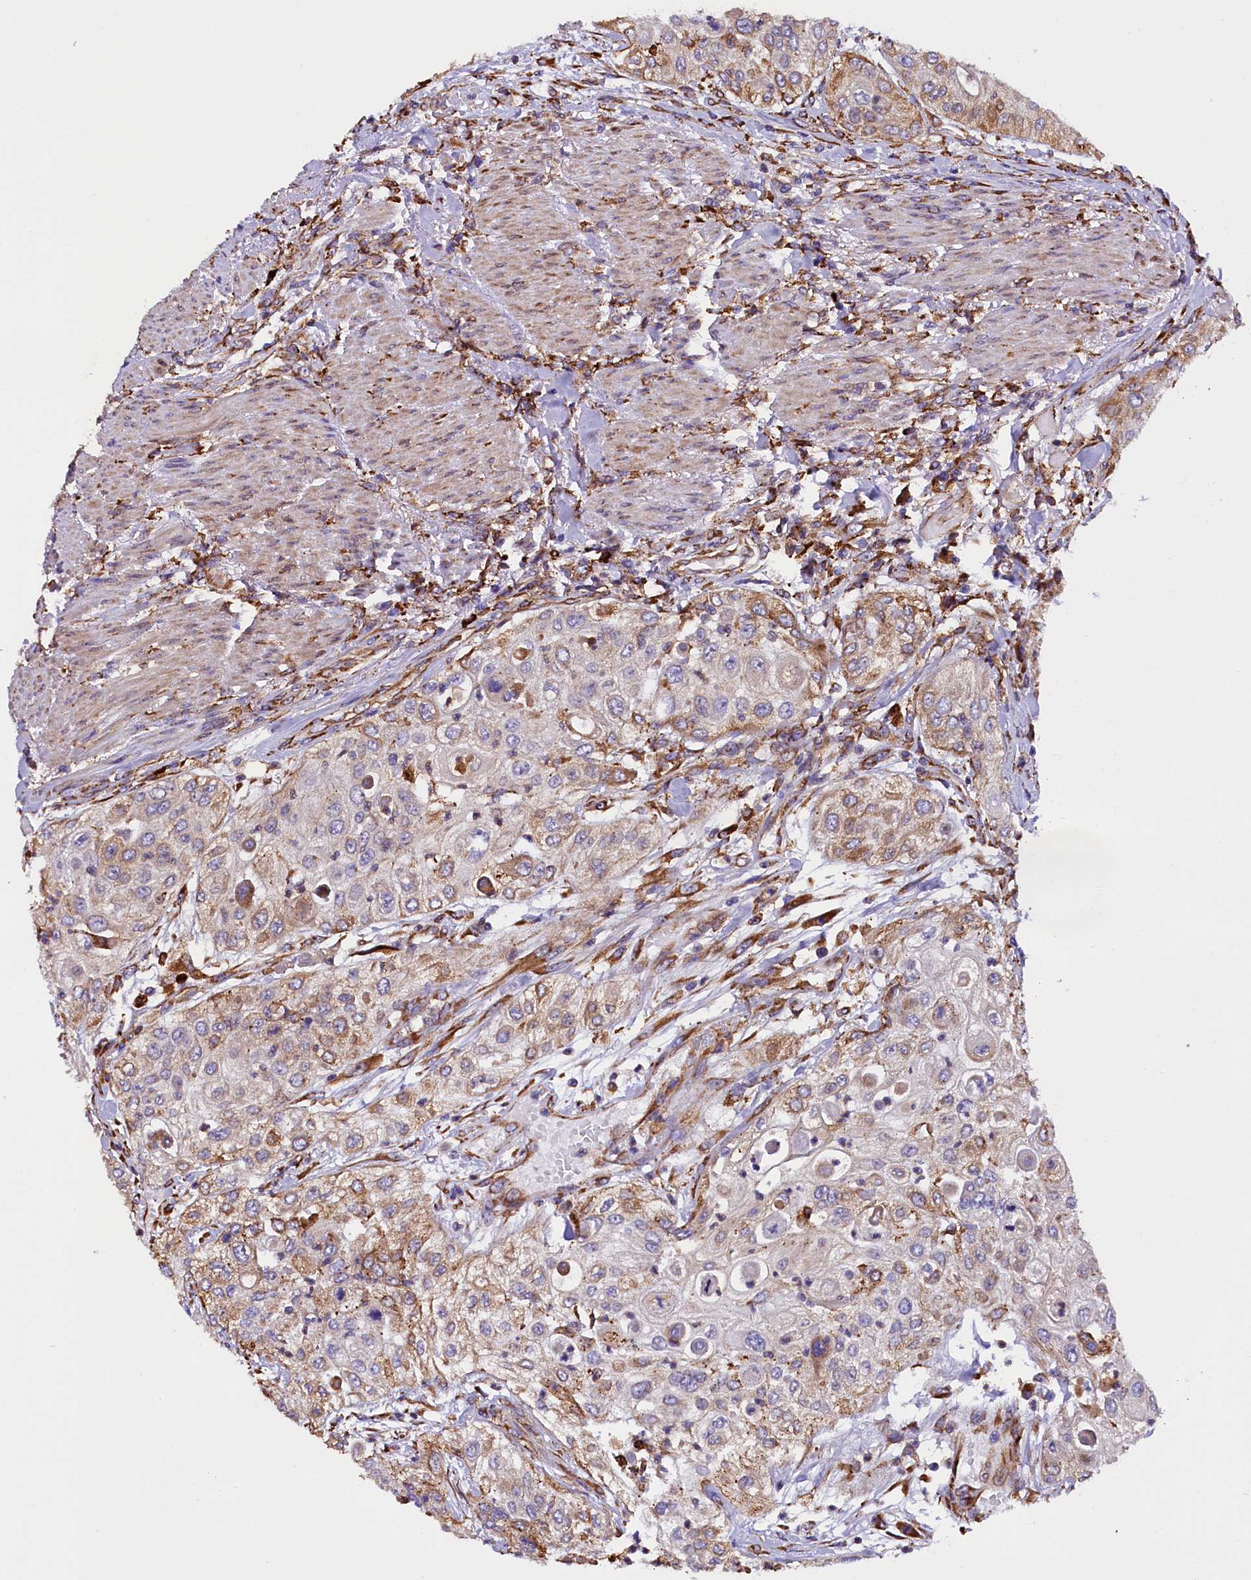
{"staining": {"intensity": "moderate", "quantity": "25%-75%", "location": "cytoplasmic/membranous"}, "tissue": "urothelial cancer", "cell_type": "Tumor cells", "image_type": "cancer", "snomed": [{"axis": "morphology", "description": "Urothelial carcinoma, High grade"}, {"axis": "topography", "description": "Urinary bladder"}], "caption": "Moderate cytoplasmic/membranous expression for a protein is seen in about 25%-75% of tumor cells of high-grade urothelial carcinoma using immunohistochemistry.", "gene": "CAPS2", "patient": {"sex": "female", "age": 79}}